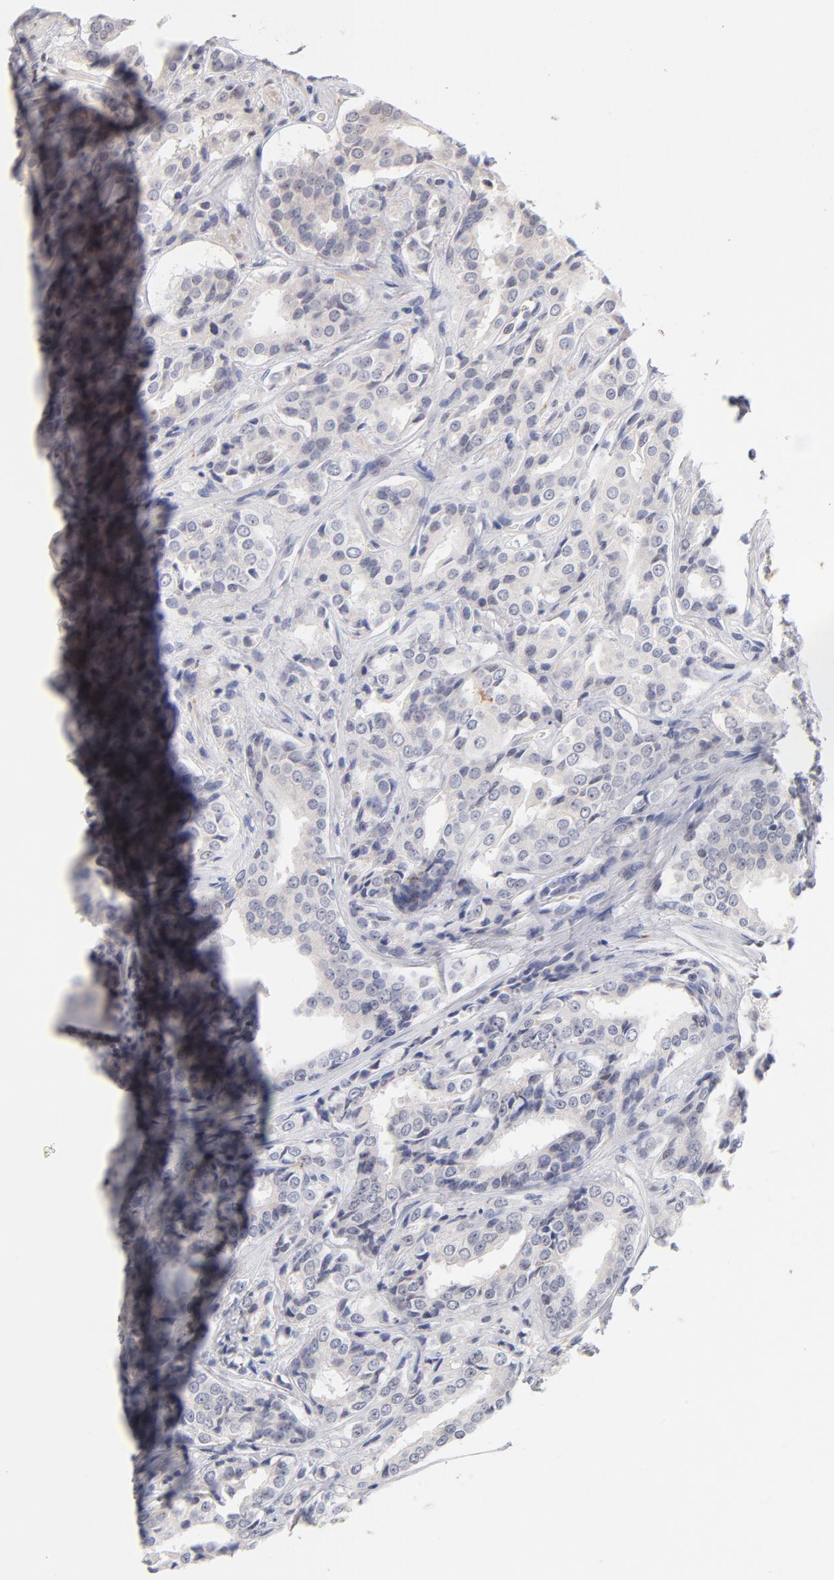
{"staining": {"intensity": "negative", "quantity": "none", "location": "none"}, "tissue": "prostate cancer", "cell_type": "Tumor cells", "image_type": "cancer", "snomed": [{"axis": "morphology", "description": "Adenocarcinoma, Medium grade"}, {"axis": "topography", "description": "Prostate"}], "caption": "This is a micrograph of immunohistochemistry (IHC) staining of adenocarcinoma (medium-grade) (prostate), which shows no positivity in tumor cells. (DAB IHC visualized using brightfield microscopy, high magnification).", "gene": "PARP1", "patient": {"sex": "male", "age": 60}}